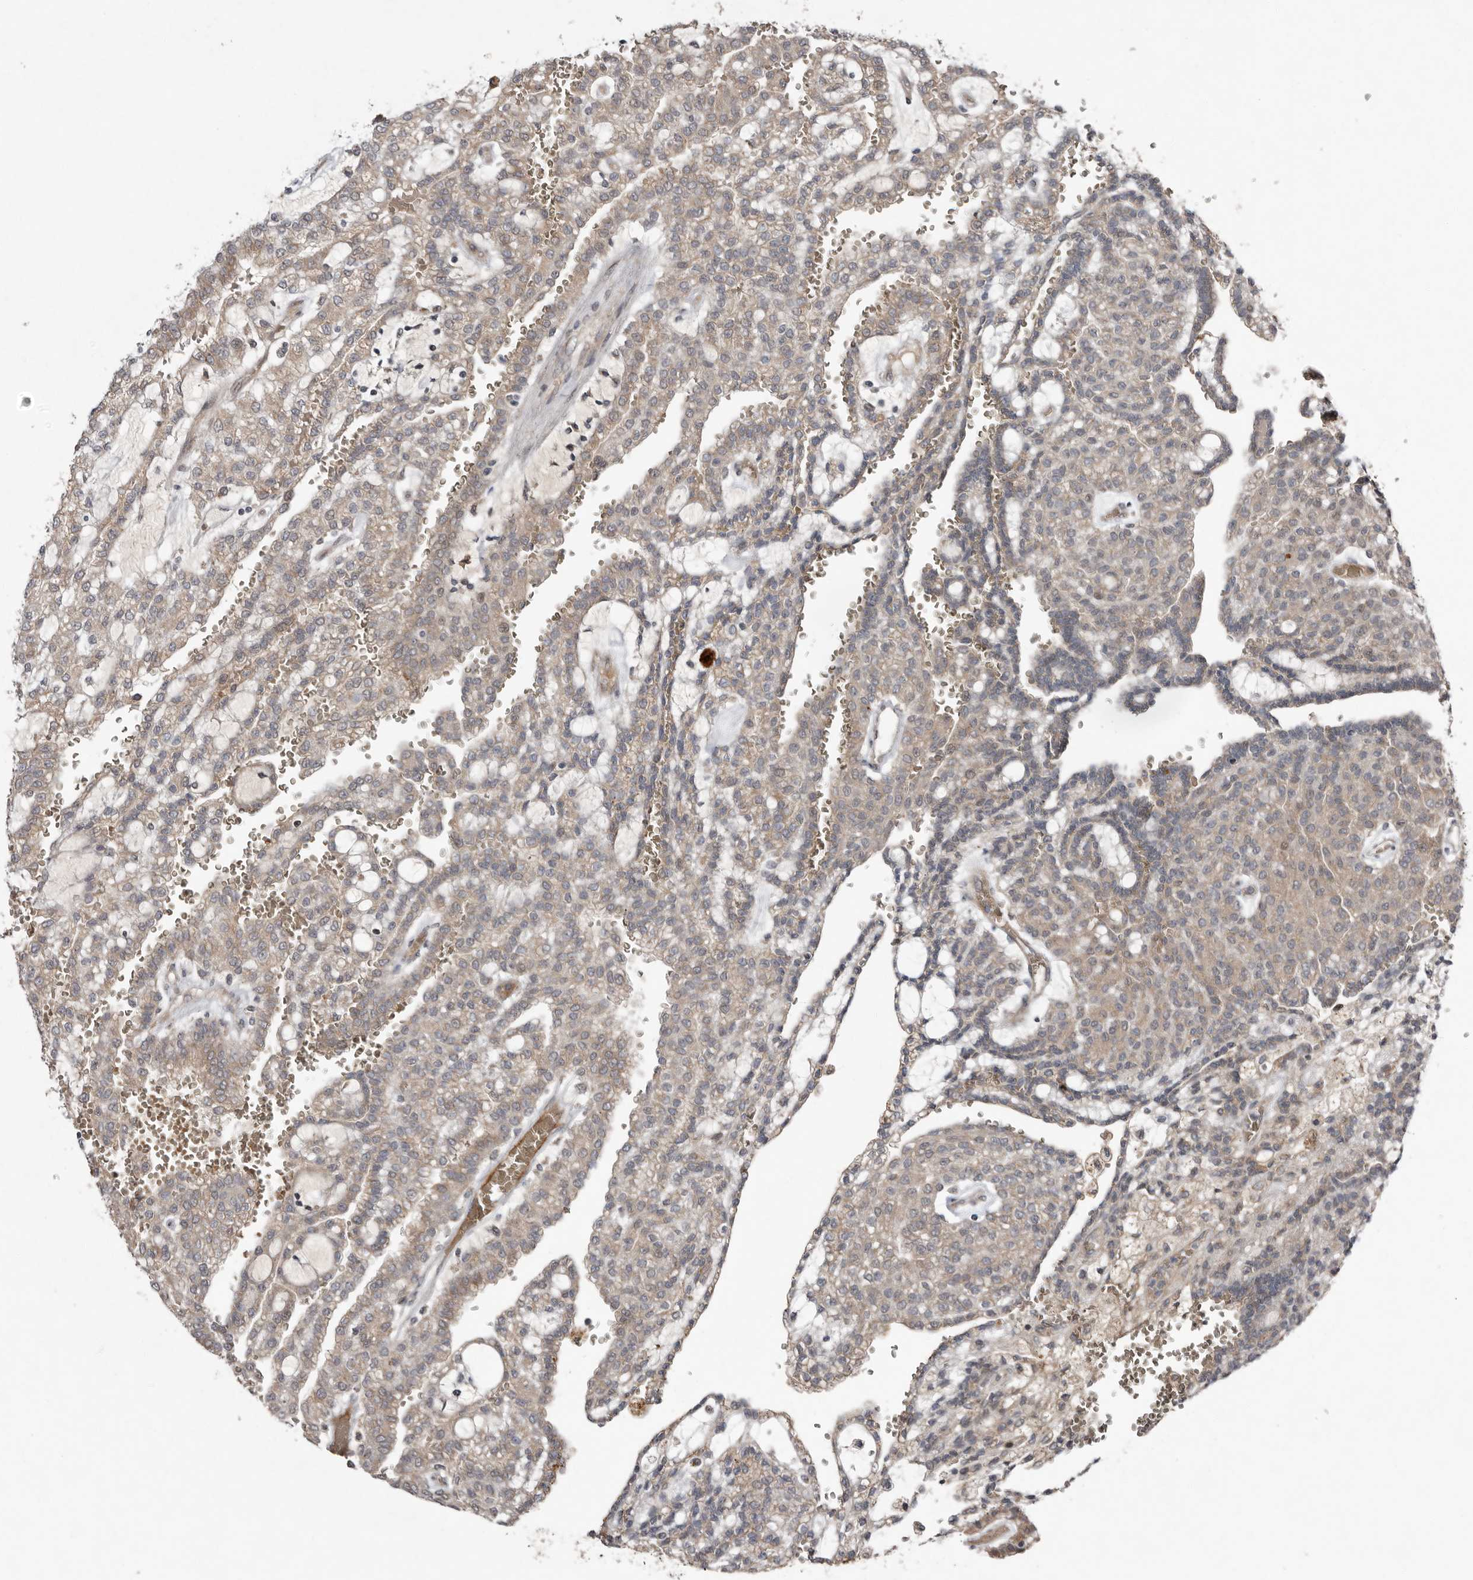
{"staining": {"intensity": "weak", "quantity": ">75%", "location": "cytoplasmic/membranous"}, "tissue": "renal cancer", "cell_type": "Tumor cells", "image_type": "cancer", "snomed": [{"axis": "morphology", "description": "Adenocarcinoma, NOS"}, {"axis": "topography", "description": "Kidney"}], "caption": "Renal cancer stained for a protein (brown) demonstrates weak cytoplasmic/membranous positive expression in about >75% of tumor cells.", "gene": "CHML", "patient": {"sex": "male", "age": 63}}